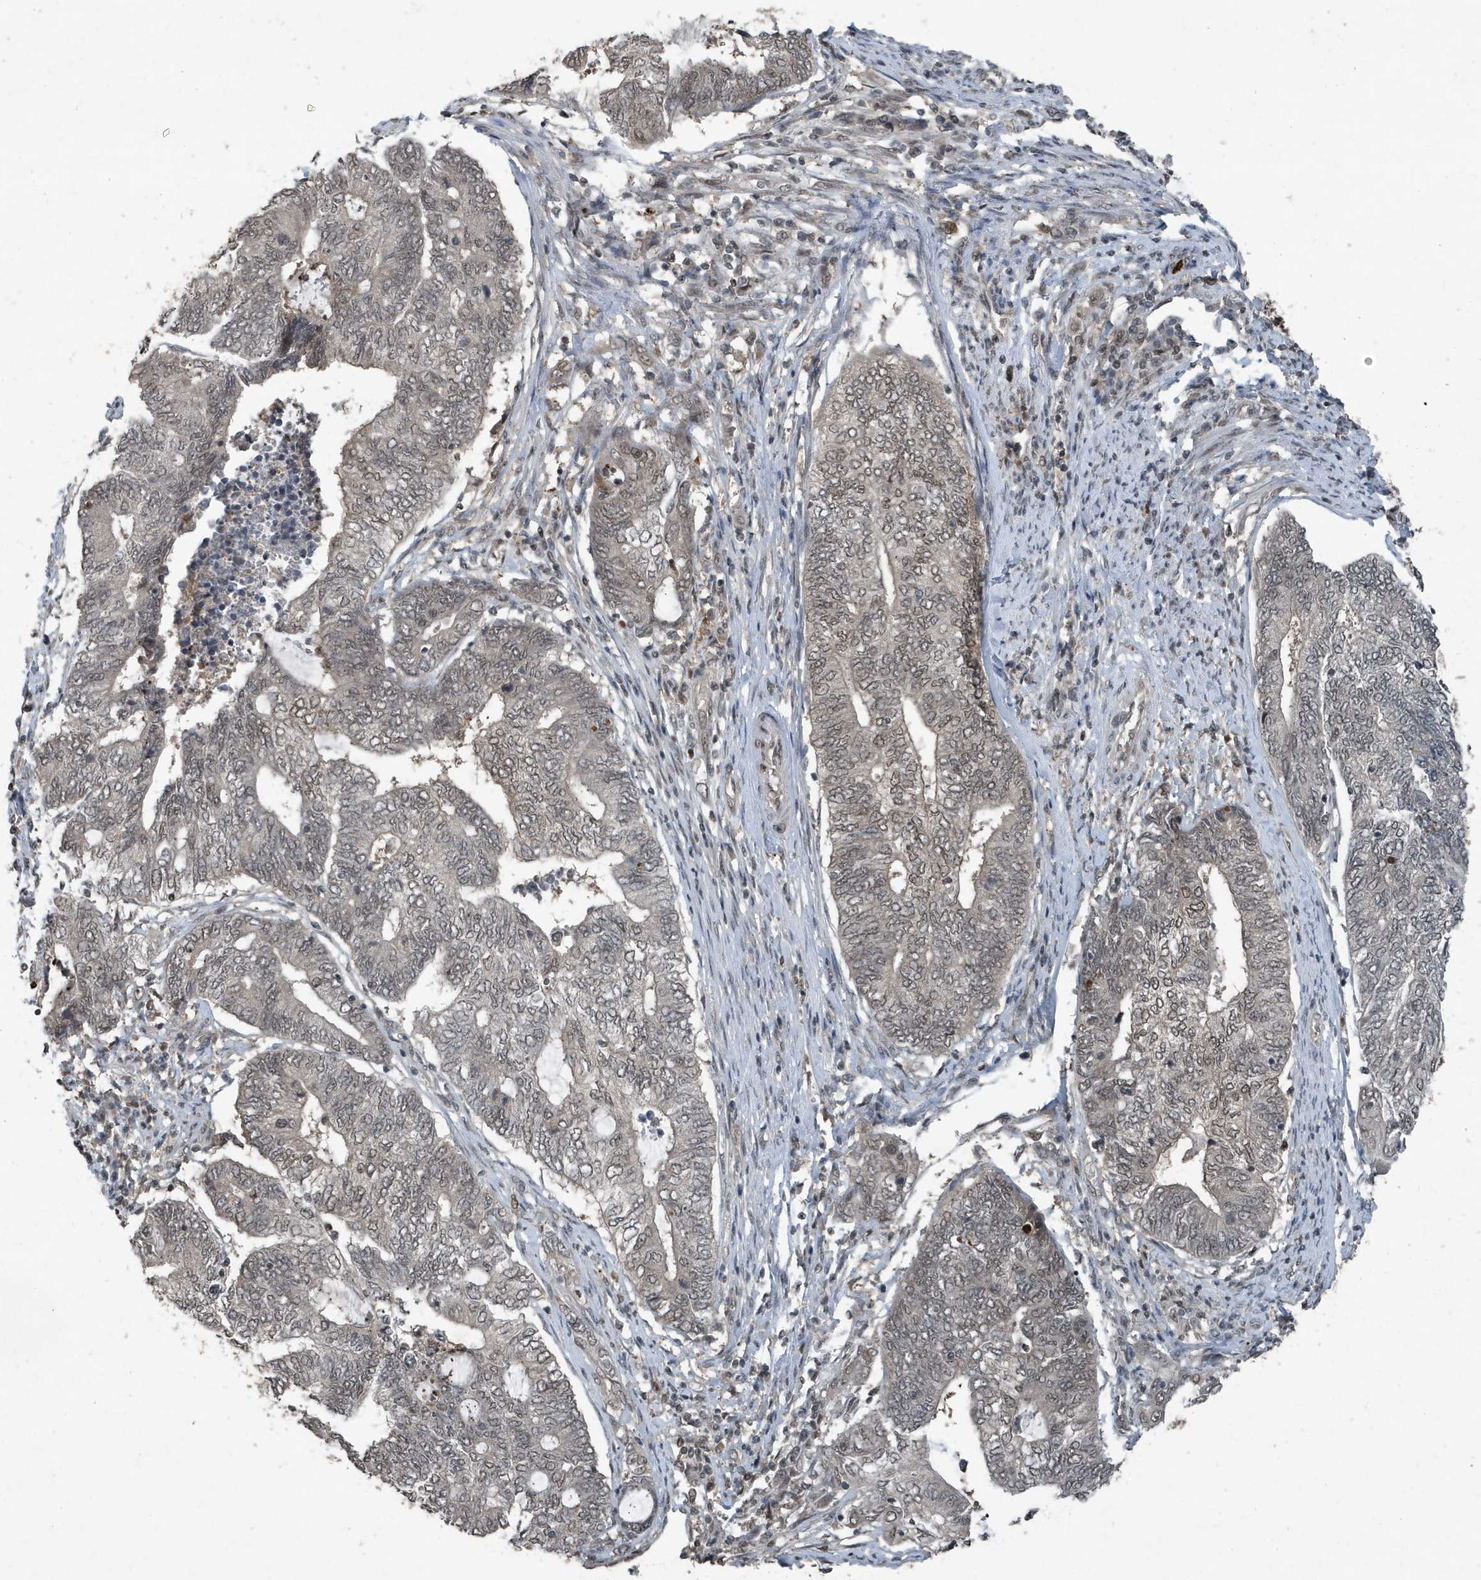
{"staining": {"intensity": "weak", "quantity": "25%-75%", "location": "nuclear"}, "tissue": "endometrial cancer", "cell_type": "Tumor cells", "image_type": "cancer", "snomed": [{"axis": "morphology", "description": "Adenocarcinoma, NOS"}, {"axis": "topography", "description": "Uterus"}, {"axis": "topography", "description": "Endometrium"}], "caption": "Human adenocarcinoma (endometrial) stained for a protein (brown) shows weak nuclear positive staining in about 25%-75% of tumor cells.", "gene": "HSPA1A", "patient": {"sex": "female", "age": 70}}